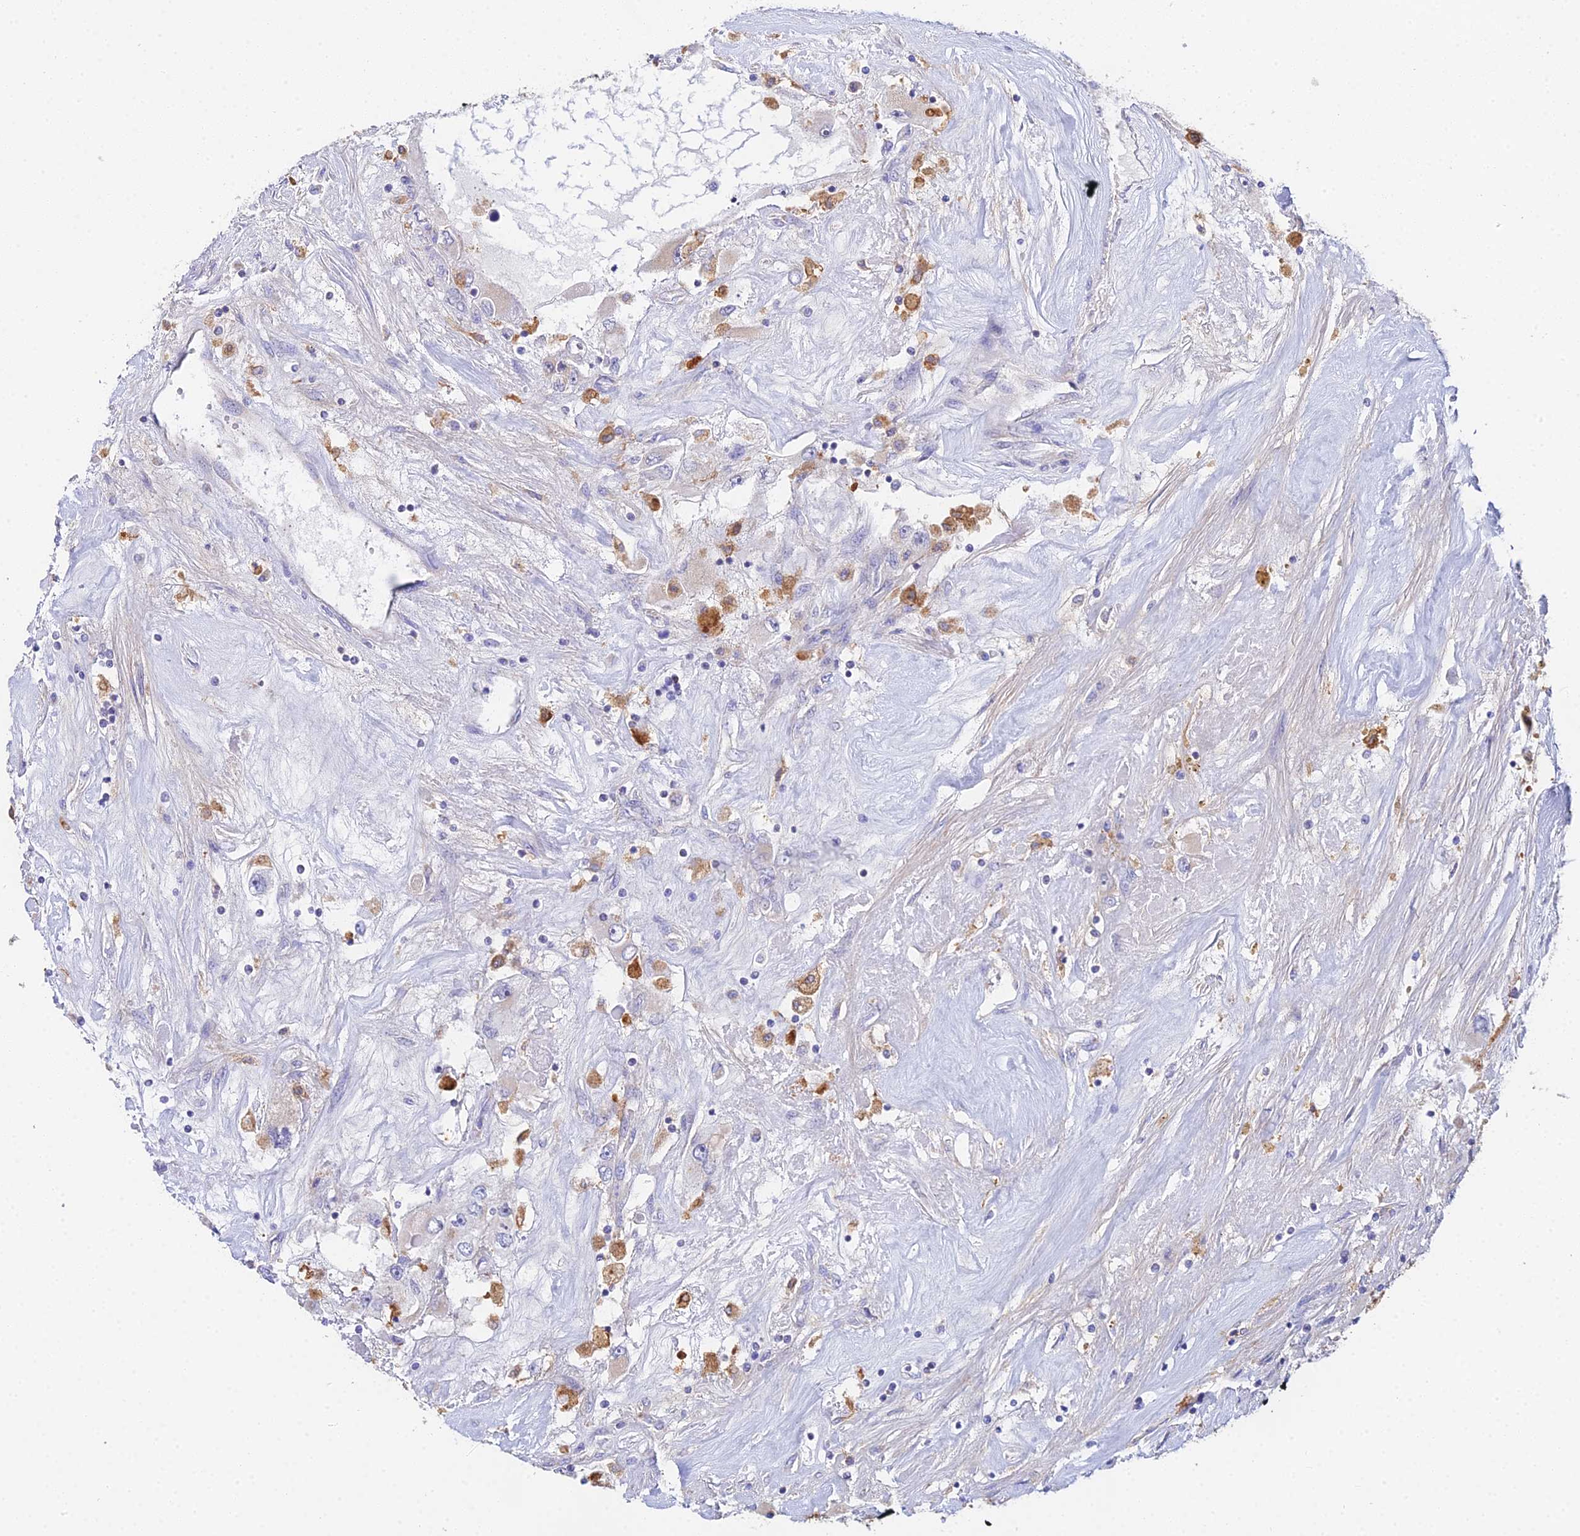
{"staining": {"intensity": "negative", "quantity": "none", "location": "none"}, "tissue": "renal cancer", "cell_type": "Tumor cells", "image_type": "cancer", "snomed": [{"axis": "morphology", "description": "Adenocarcinoma, NOS"}, {"axis": "topography", "description": "Kidney"}], "caption": "The photomicrograph reveals no staining of tumor cells in renal cancer. The staining is performed using DAB (3,3'-diaminobenzidine) brown chromogen with nuclei counter-stained in using hematoxylin.", "gene": "PPP2R2C", "patient": {"sex": "female", "age": 52}}